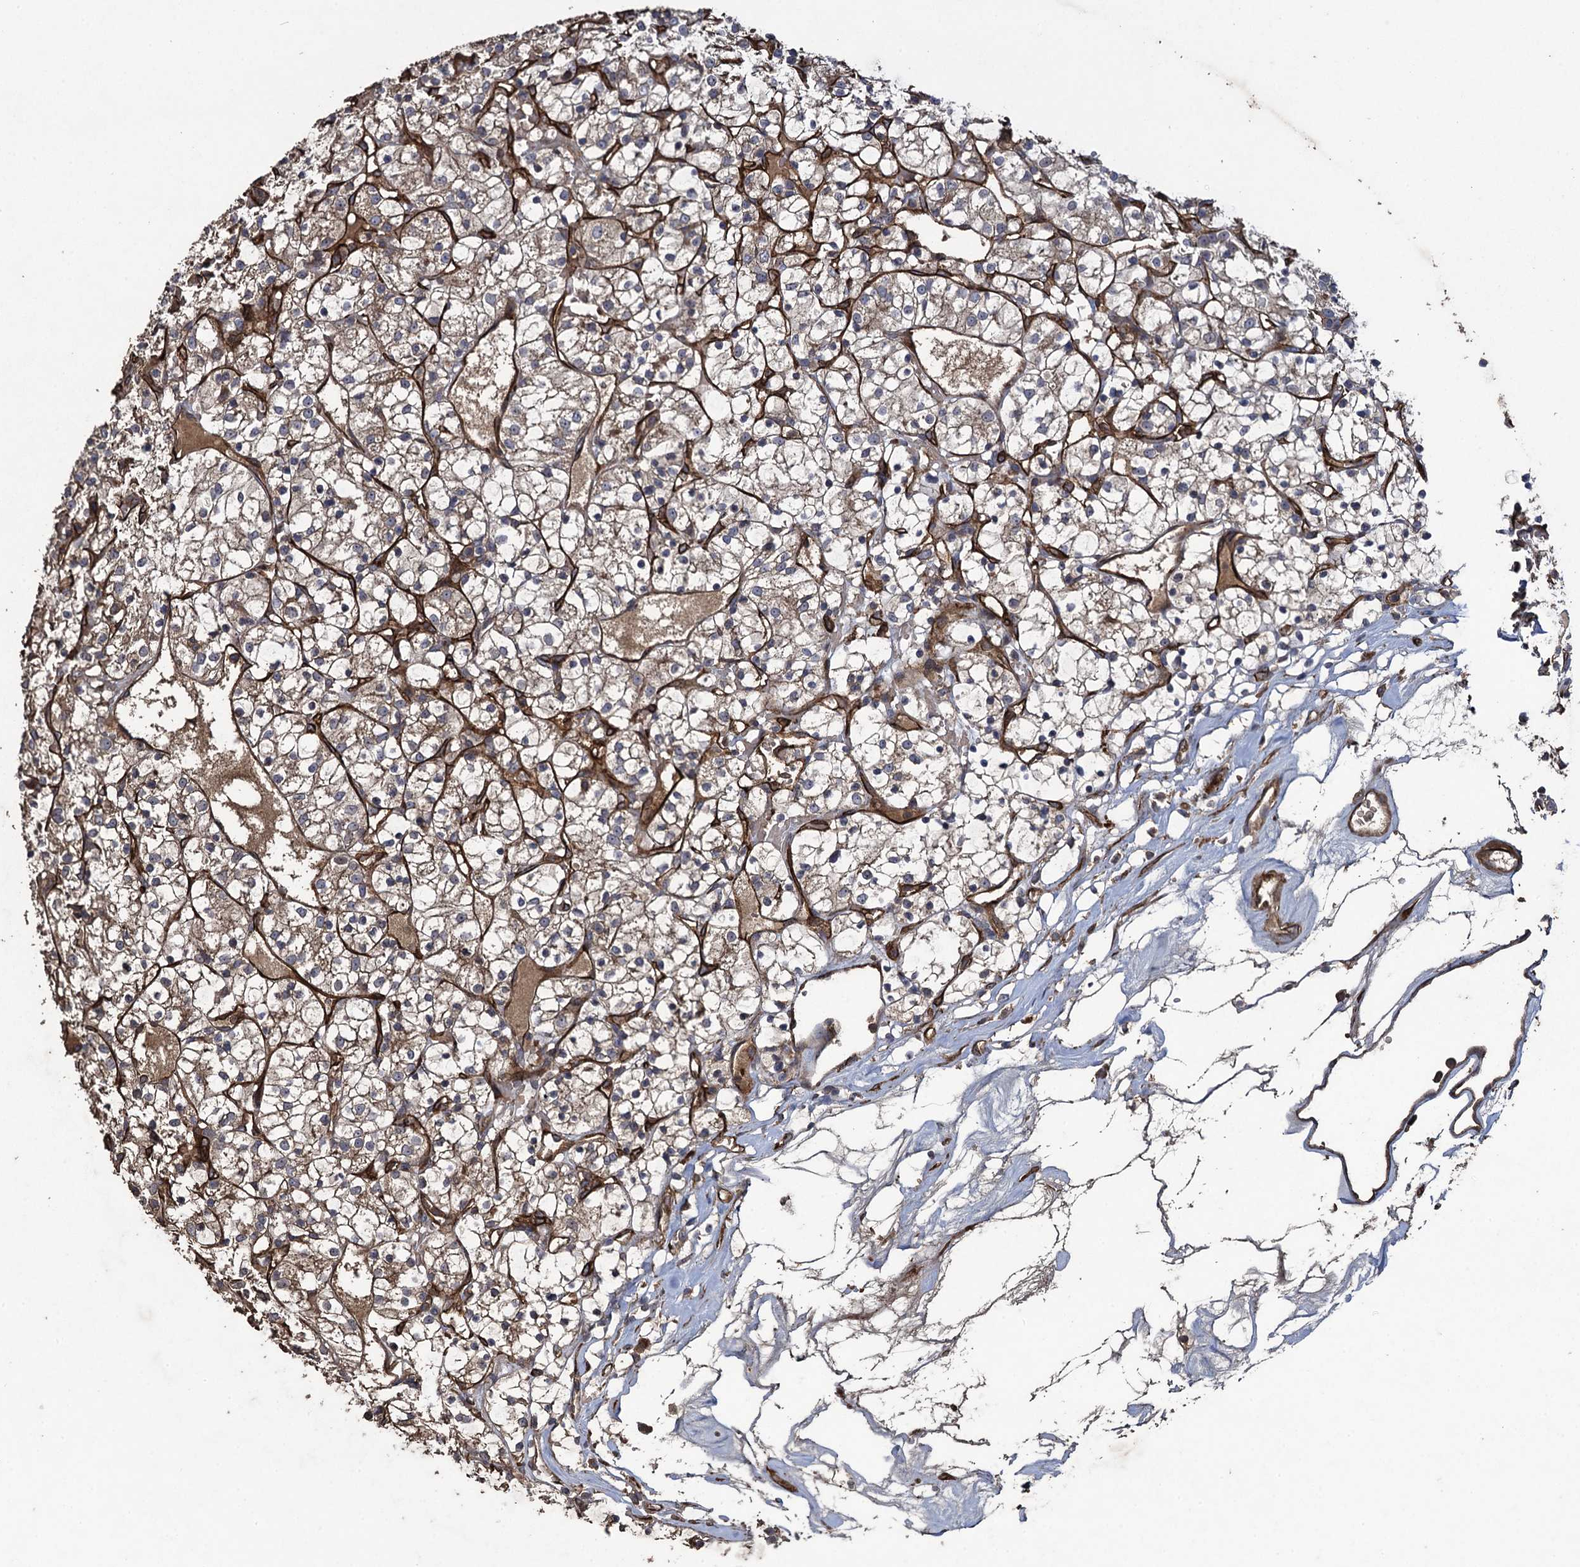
{"staining": {"intensity": "weak", "quantity": "25%-75%", "location": "cytoplasmic/membranous"}, "tissue": "renal cancer", "cell_type": "Tumor cells", "image_type": "cancer", "snomed": [{"axis": "morphology", "description": "Adenocarcinoma, NOS"}, {"axis": "topography", "description": "Kidney"}], "caption": "DAB immunohistochemical staining of human renal adenocarcinoma demonstrates weak cytoplasmic/membranous protein staining in approximately 25%-75% of tumor cells. (DAB (3,3'-diaminobenzidine) IHC with brightfield microscopy, high magnification).", "gene": "TXNDC11", "patient": {"sex": "female", "age": 69}}